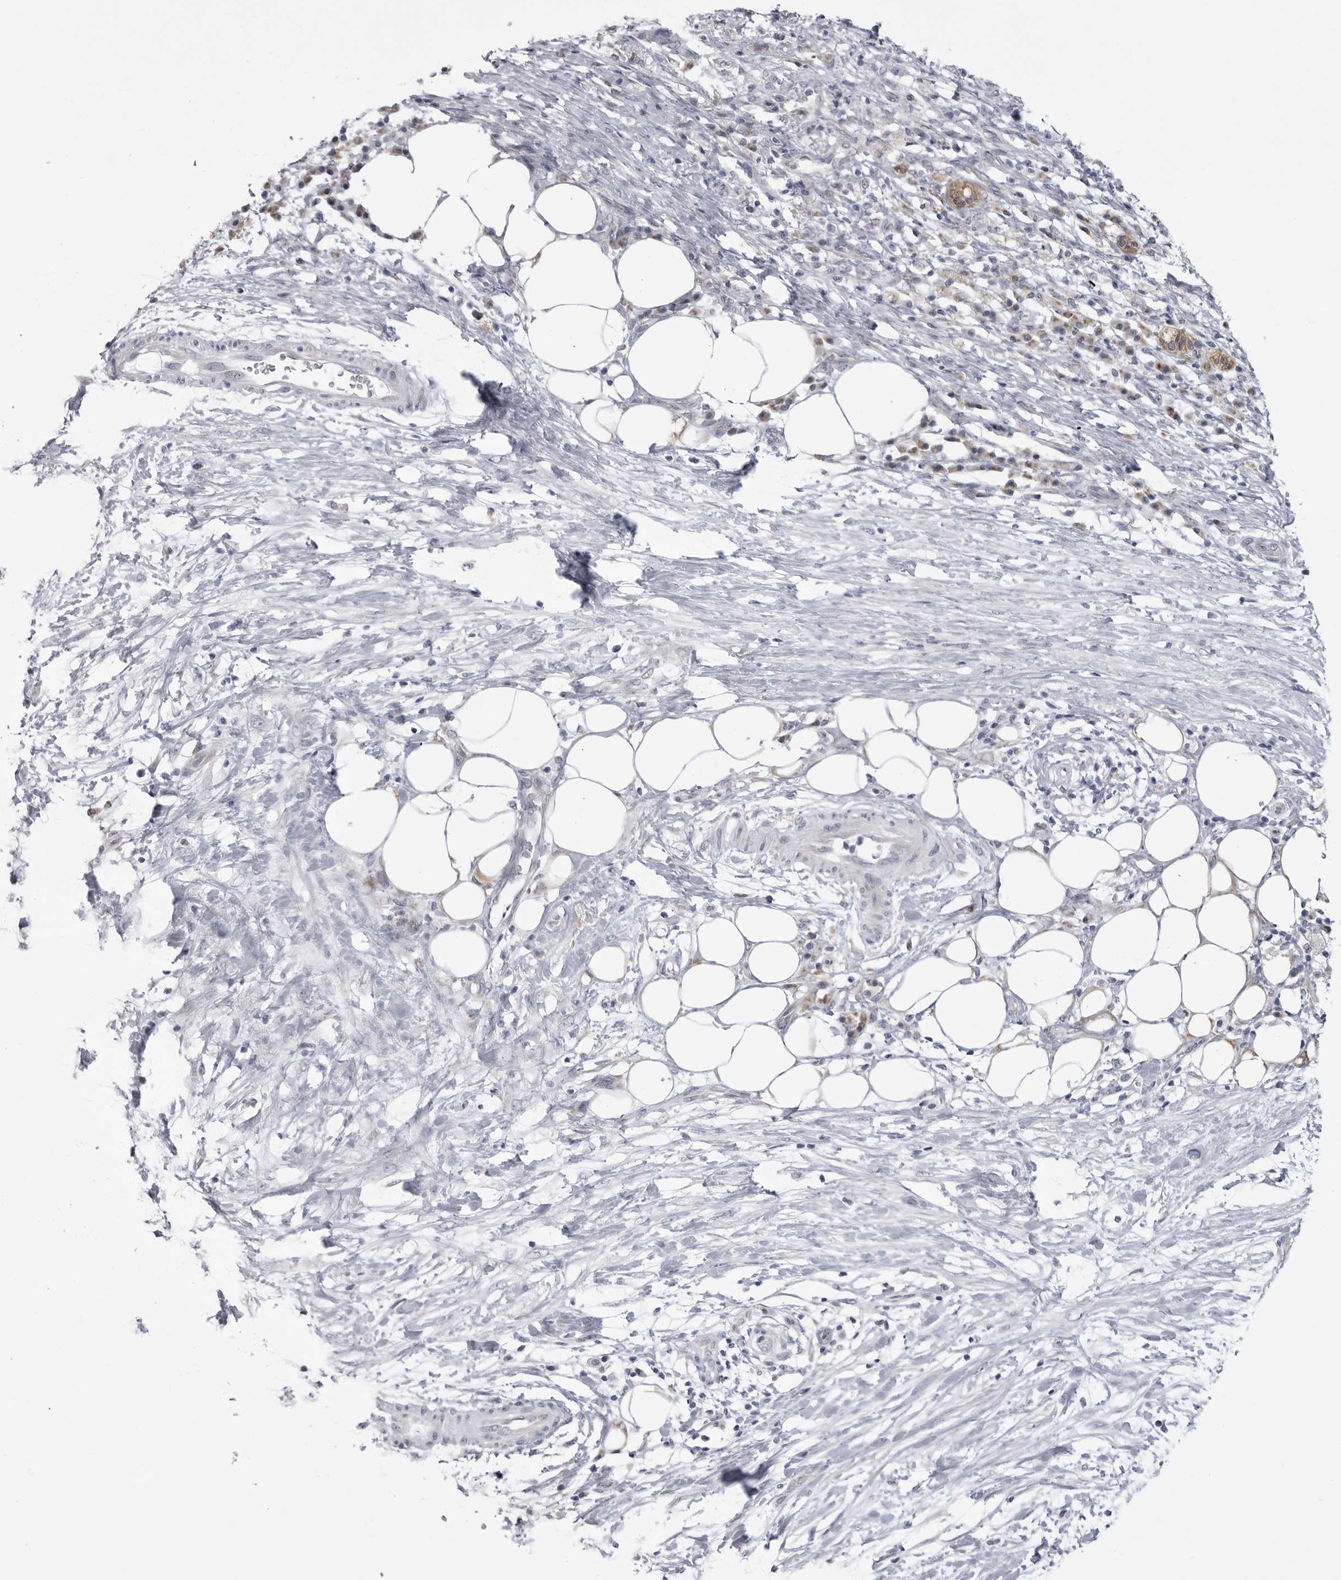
{"staining": {"intensity": "negative", "quantity": "none", "location": "none"}, "tissue": "pancreatic cancer", "cell_type": "Tumor cells", "image_type": "cancer", "snomed": [{"axis": "morphology", "description": "Adenocarcinoma, NOS"}, {"axis": "topography", "description": "Pancreas"}], "caption": "IHC histopathology image of neoplastic tissue: human adenocarcinoma (pancreatic) stained with DAB (3,3'-diaminobenzidine) demonstrates no significant protein positivity in tumor cells.", "gene": "FH", "patient": {"sex": "female", "age": 78}}